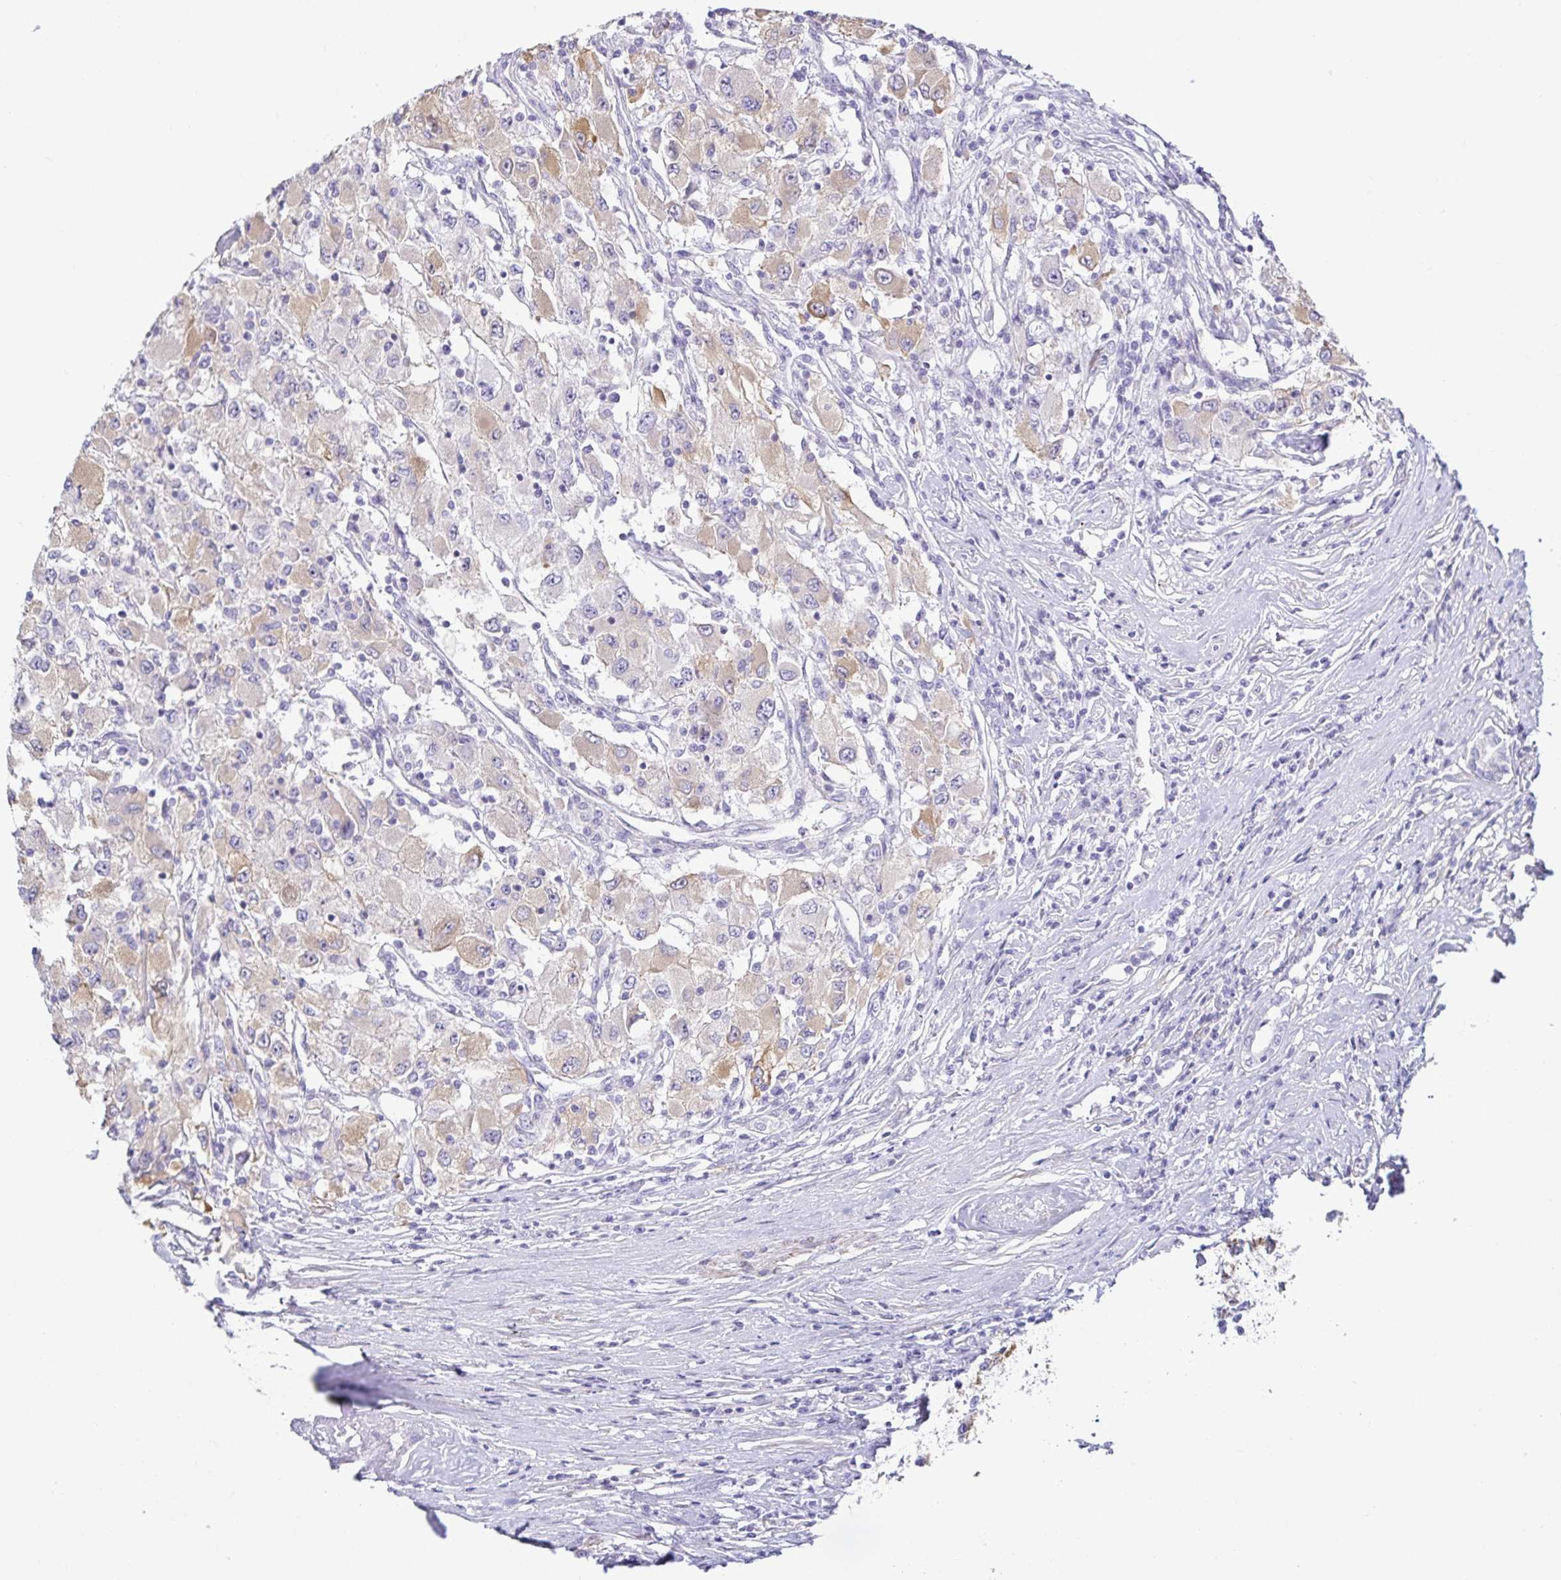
{"staining": {"intensity": "moderate", "quantity": "<25%", "location": "cytoplasmic/membranous"}, "tissue": "renal cancer", "cell_type": "Tumor cells", "image_type": "cancer", "snomed": [{"axis": "morphology", "description": "Adenocarcinoma, NOS"}, {"axis": "topography", "description": "Kidney"}], "caption": "Moderate cytoplasmic/membranous protein staining is identified in about <25% of tumor cells in renal cancer.", "gene": "SPAG4", "patient": {"sex": "female", "age": 67}}